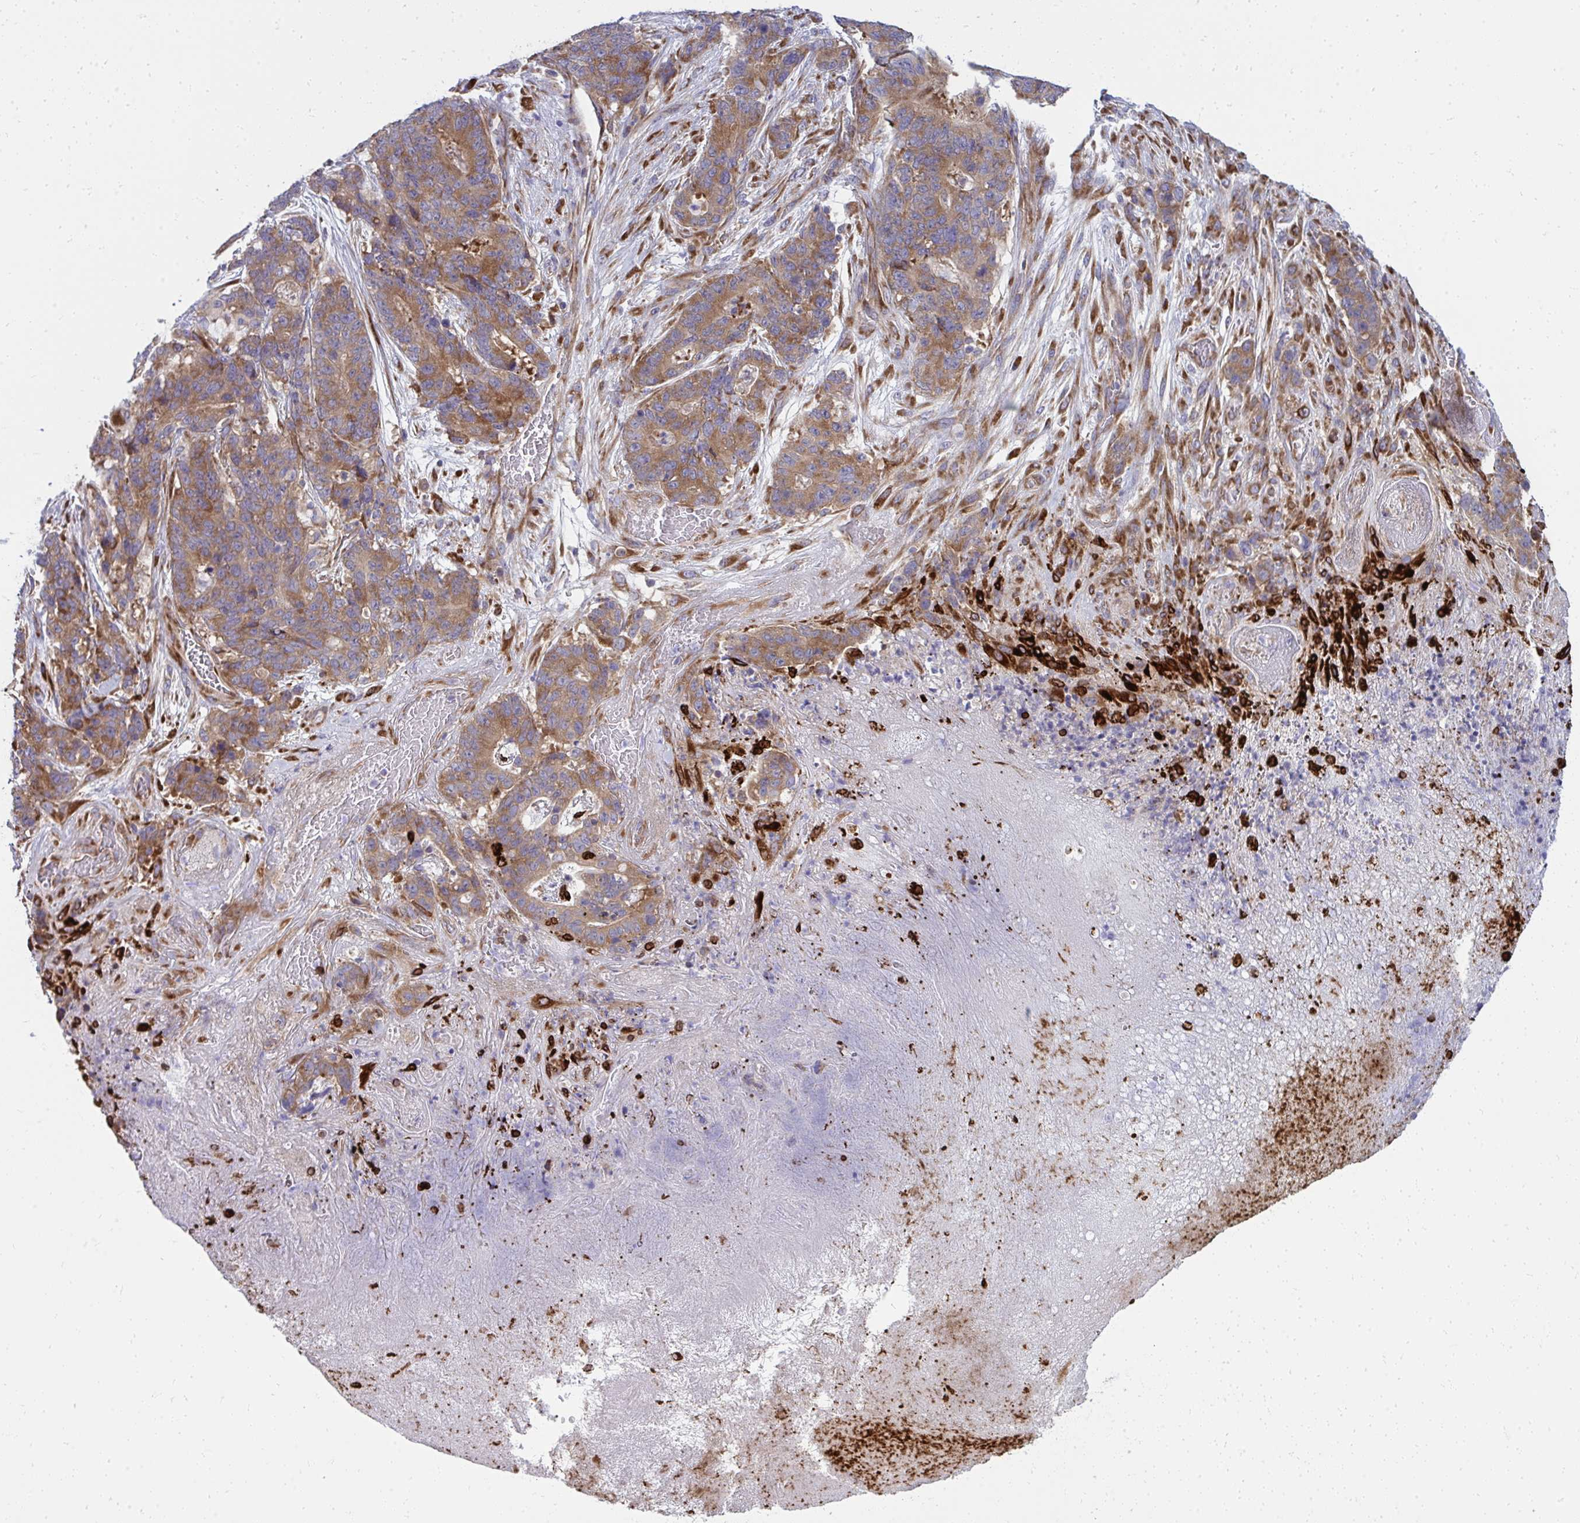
{"staining": {"intensity": "moderate", "quantity": ">75%", "location": "cytoplasmic/membranous"}, "tissue": "stomach cancer", "cell_type": "Tumor cells", "image_type": "cancer", "snomed": [{"axis": "morphology", "description": "Normal tissue, NOS"}, {"axis": "morphology", "description": "Adenocarcinoma, NOS"}, {"axis": "topography", "description": "Stomach"}], "caption": "This histopathology image demonstrates immunohistochemistry staining of human adenocarcinoma (stomach), with medium moderate cytoplasmic/membranous staining in about >75% of tumor cells.", "gene": "GFPT2", "patient": {"sex": "female", "age": 64}}